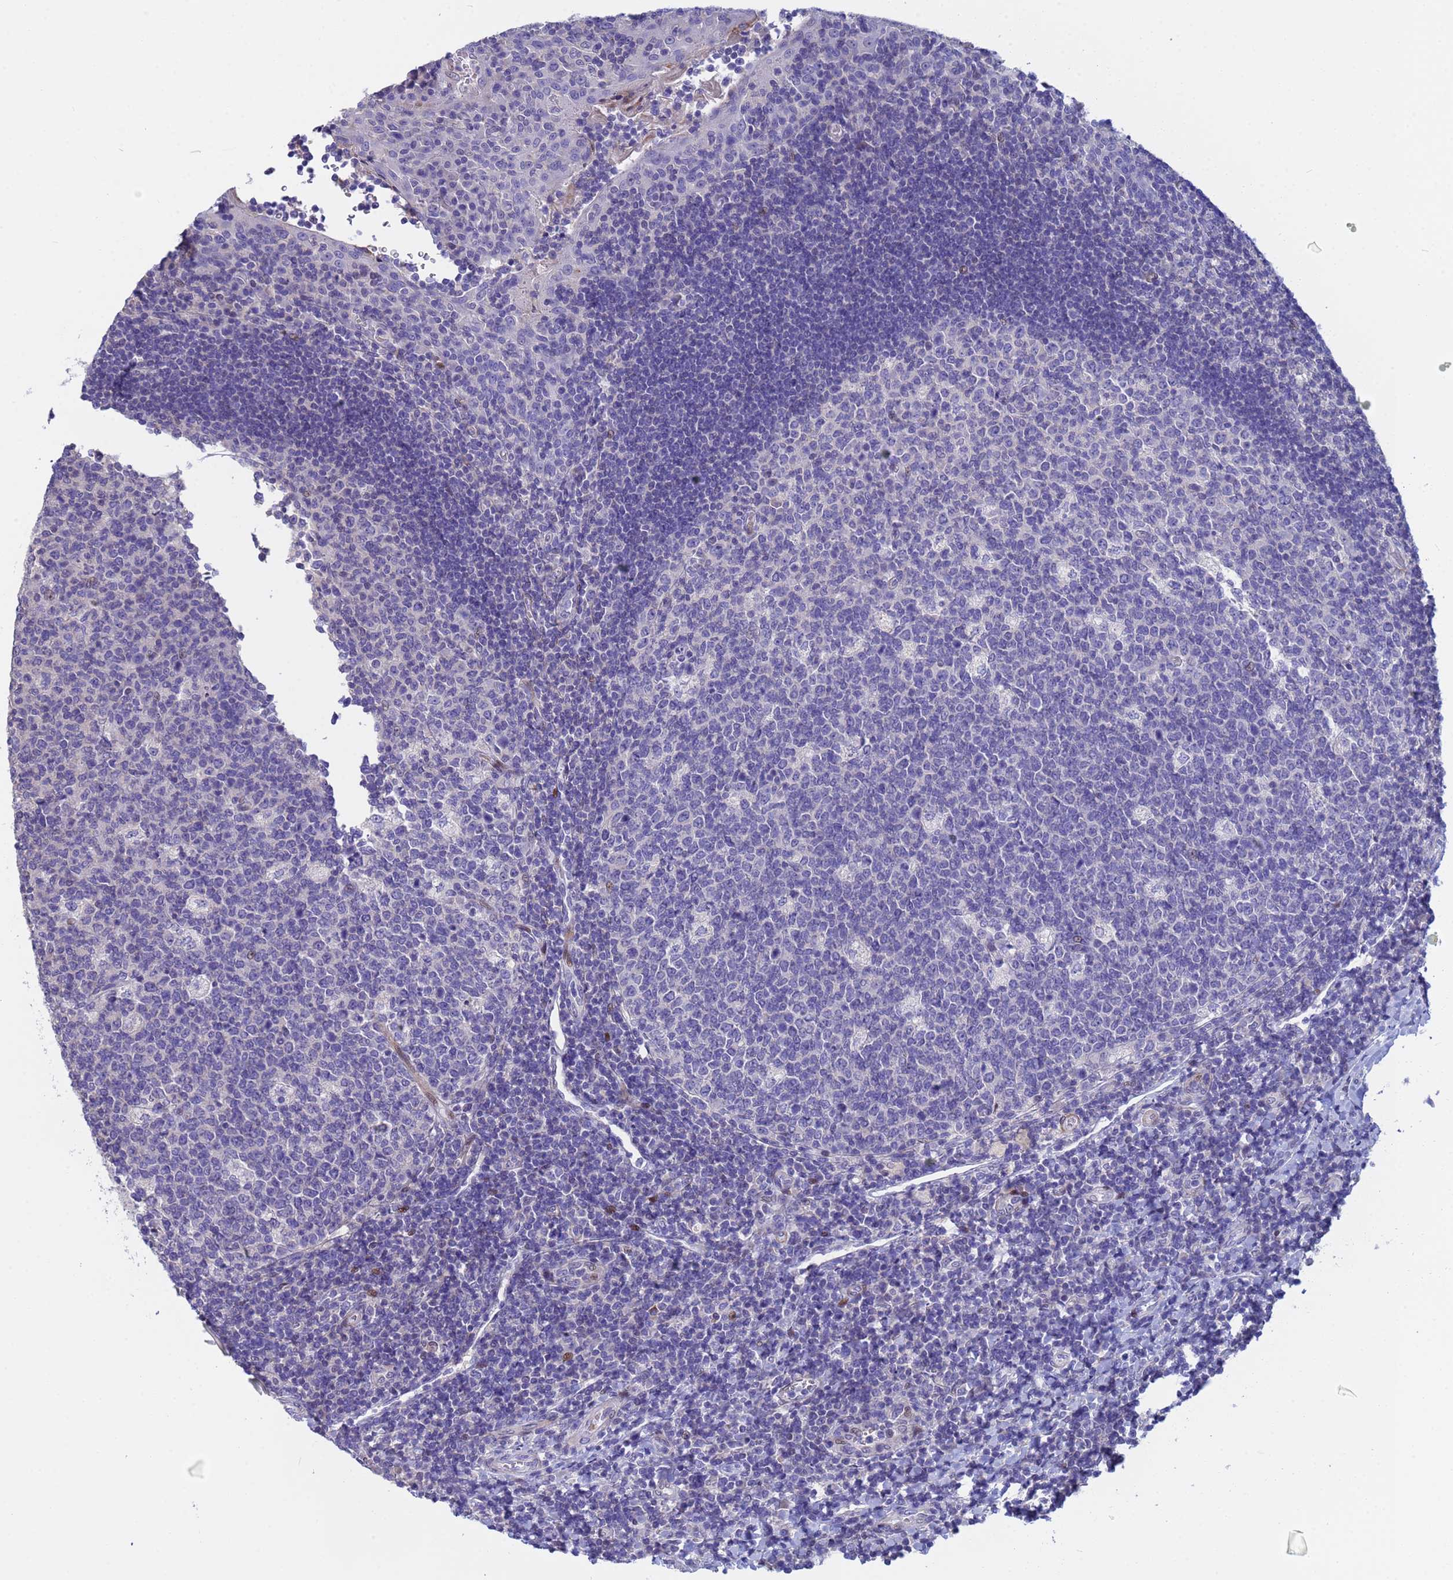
{"staining": {"intensity": "negative", "quantity": "none", "location": "none"}, "tissue": "tonsil", "cell_type": "Germinal center cells", "image_type": "normal", "snomed": [{"axis": "morphology", "description": "Normal tissue, NOS"}, {"axis": "topography", "description": "Tonsil"}], "caption": "Immunohistochemistry (IHC) photomicrograph of unremarkable tonsil: human tonsil stained with DAB (3,3'-diaminobenzidine) exhibits no significant protein staining in germinal center cells. (DAB (3,3'-diaminobenzidine) immunohistochemistry (IHC) visualized using brightfield microscopy, high magnification).", "gene": "PPP6R1", "patient": {"sex": "male", "age": 17}}